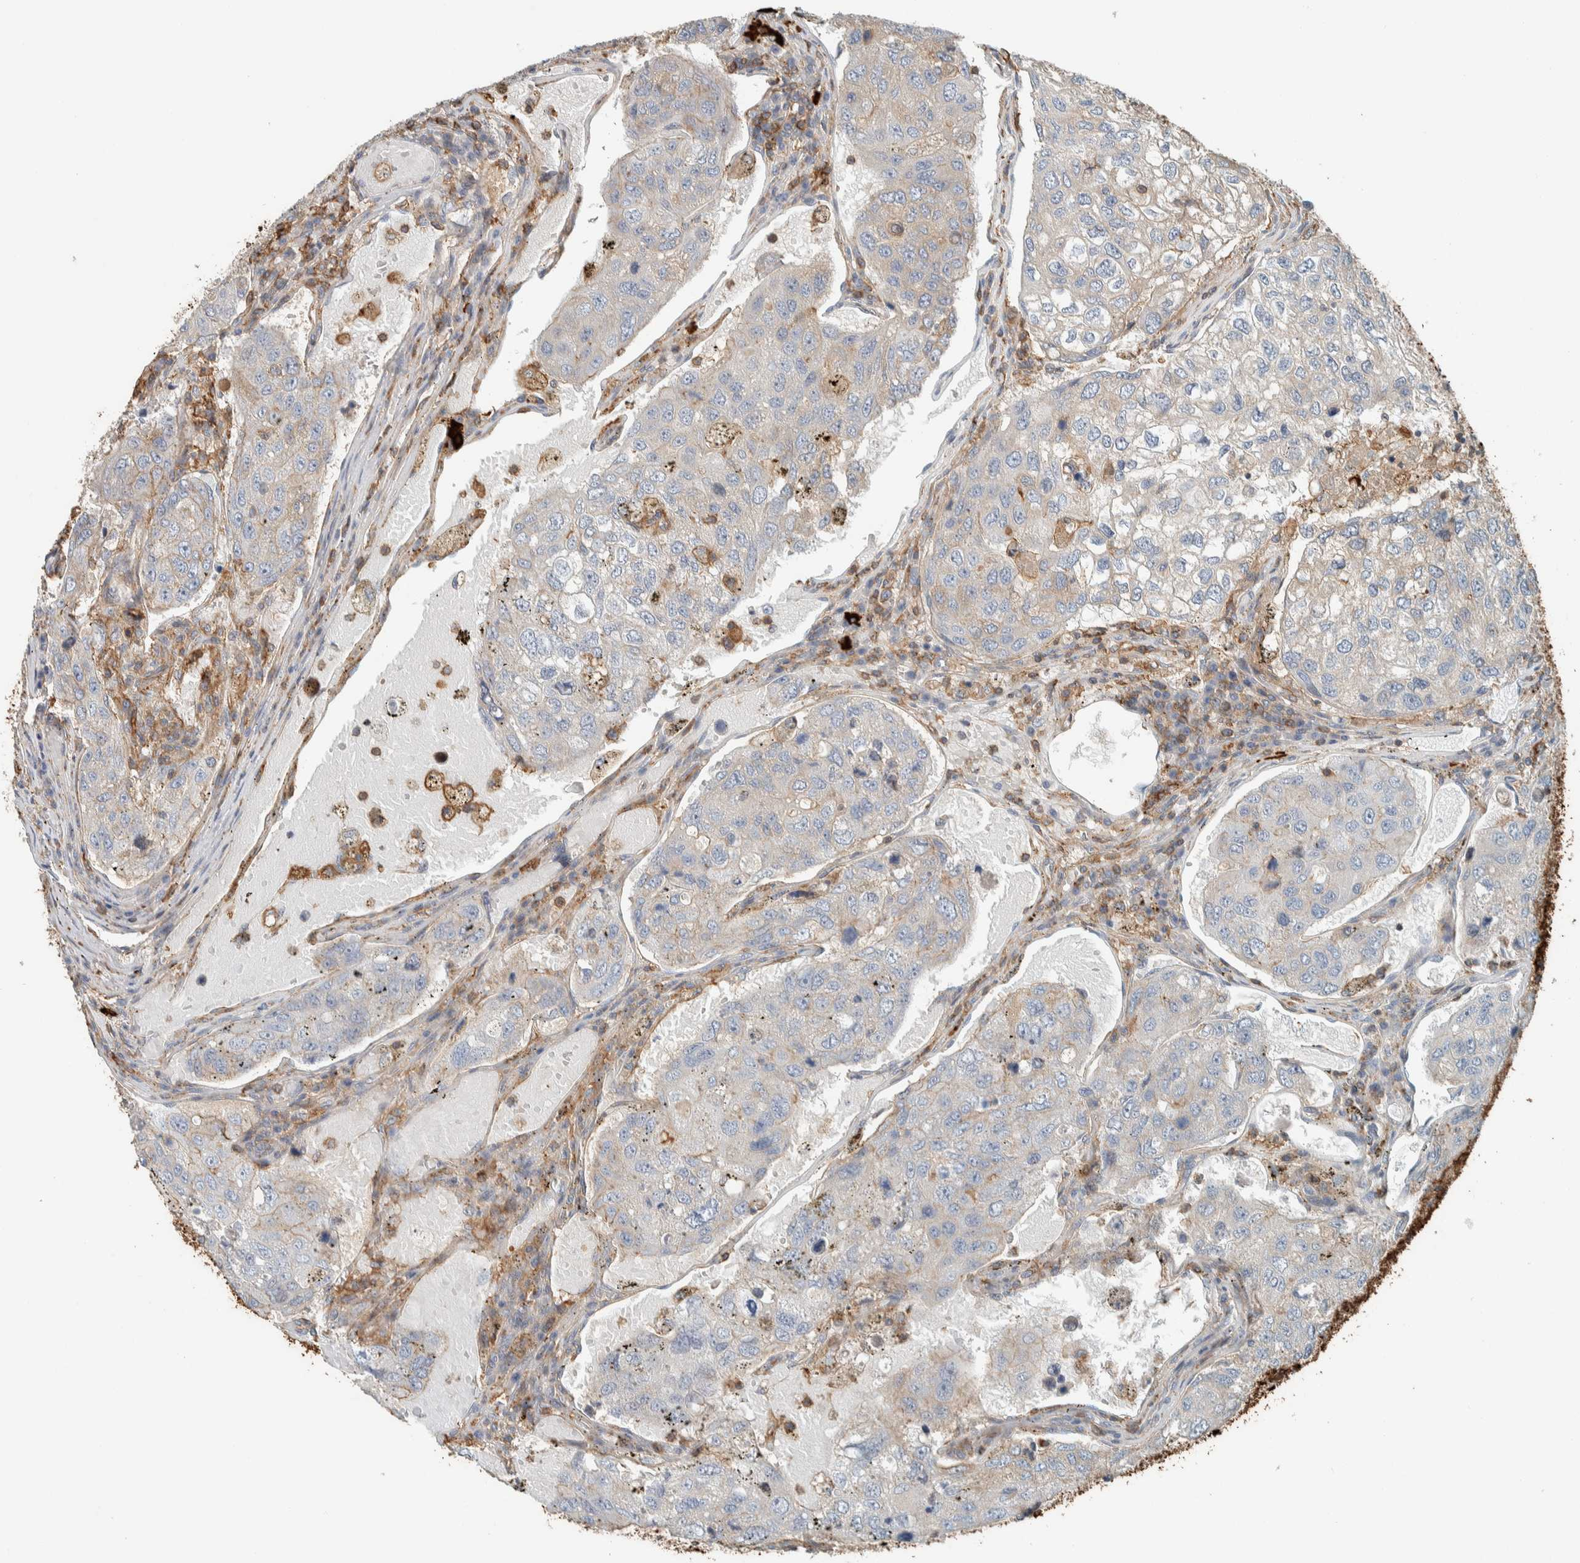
{"staining": {"intensity": "negative", "quantity": "none", "location": "none"}, "tissue": "urothelial cancer", "cell_type": "Tumor cells", "image_type": "cancer", "snomed": [{"axis": "morphology", "description": "Urothelial carcinoma, High grade"}, {"axis": "topography", "description": "Lymph node"}, {"axis": "topography", "description": "Urinary bladder"}], "caption": "Immunohistochemical staining of urothelial cancer exhibits no significant positivity in tumor cells.", "gene": "CTBP2", "patient": {"sex": "male", "age": 51}}